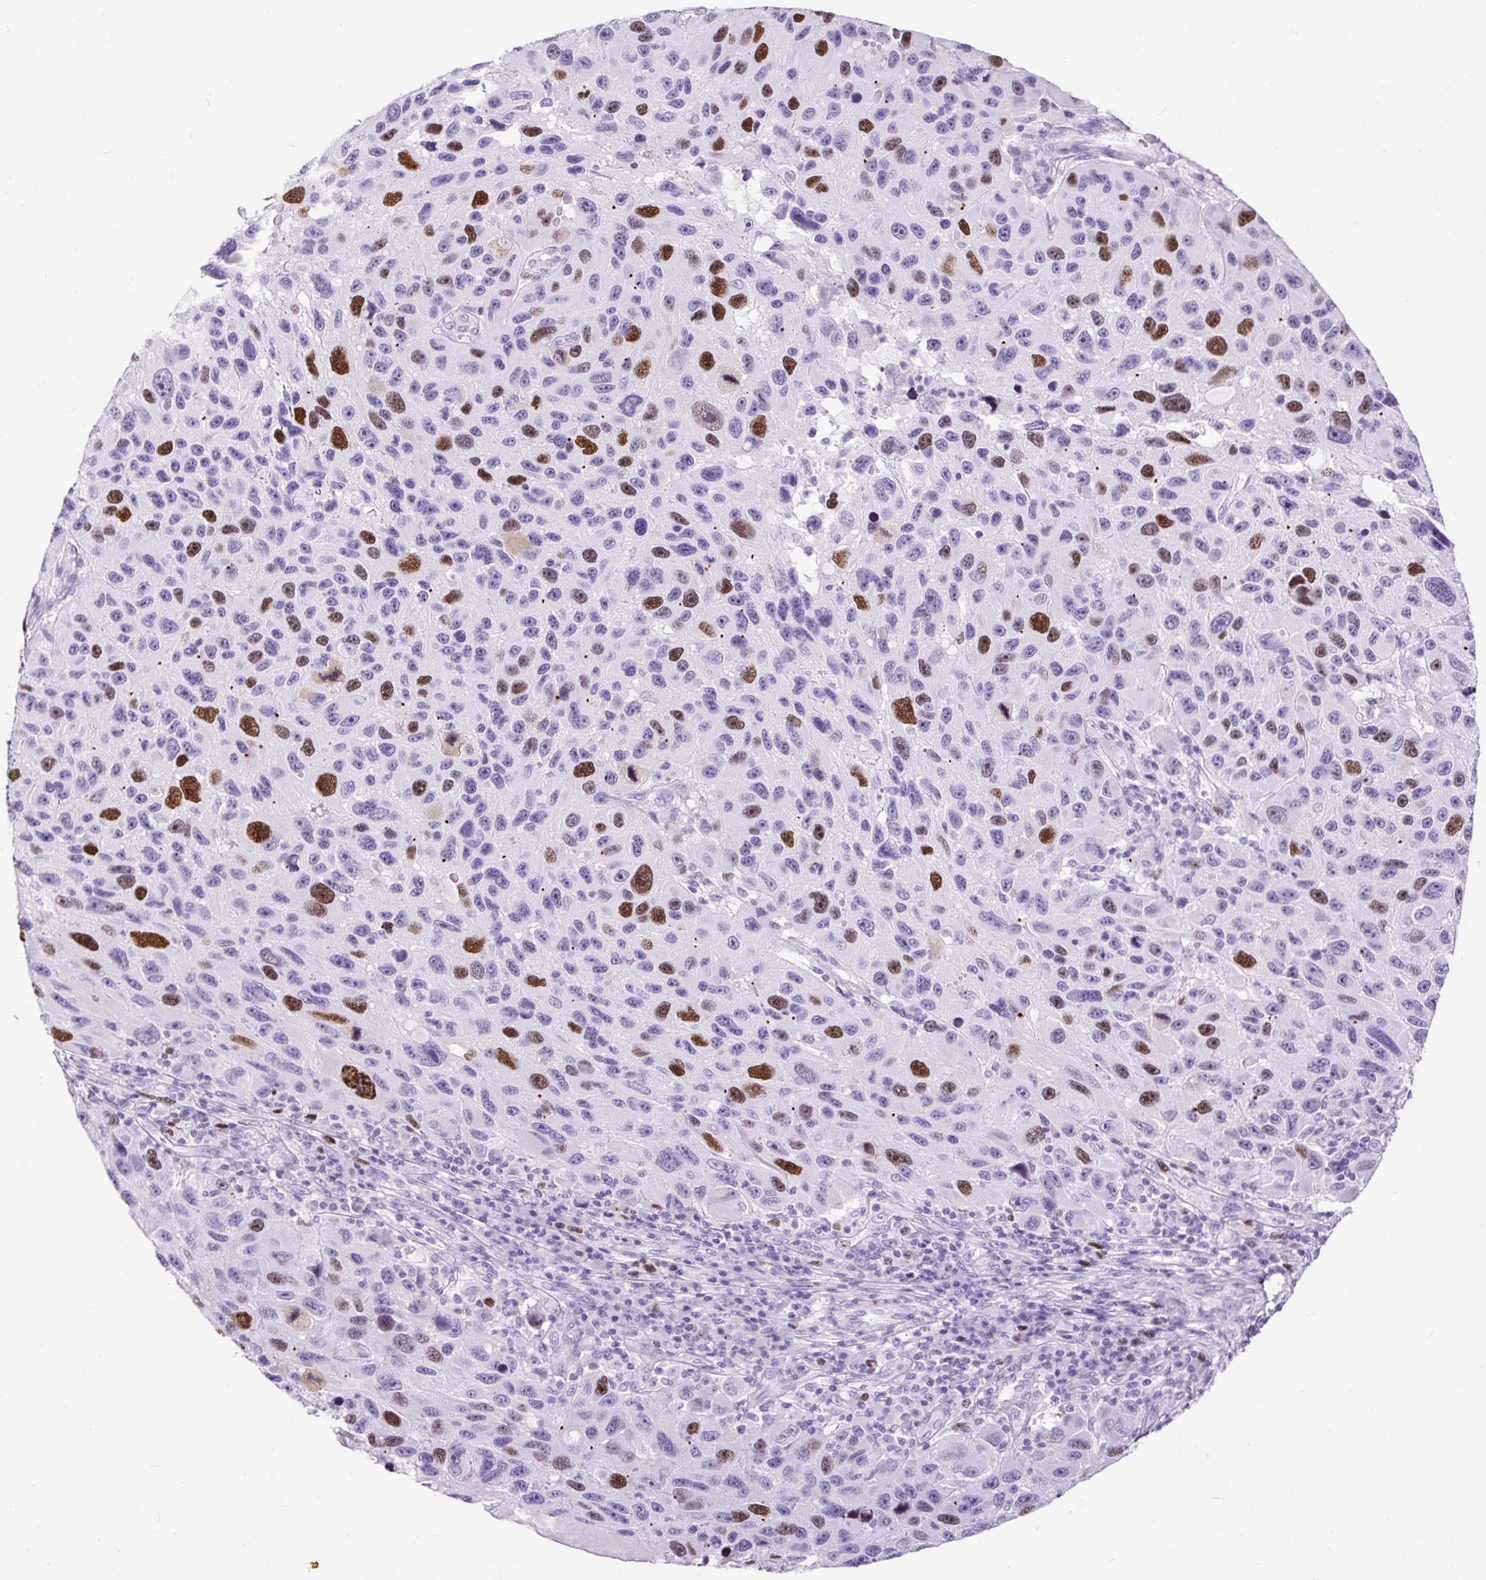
{"staining": {"intensity": "strong", "quantity": "25%-75%", "location": "nuclear"}, "tissue": "melanoma", "cell_type": "Tumor cells", "image_type": "cancer", "snomed": [{"axis": "morphology", "description": "Malignant melanoma, NOS"}, {"axis": "topography", "description": "Skin"}], "caption": "Malignant melanoma stained with DAB (3,3'-diaminobenzidine) IHC demonstrates high levels of strong nuclear staining in approximately 25%-75% of tumor cells. (DAB (3,3'-diaminobenzidine) IHC with brightfield microscopy, high magnification).", "gene": "RACGAP1", "patient": {"sex": "male", "age": 53}}